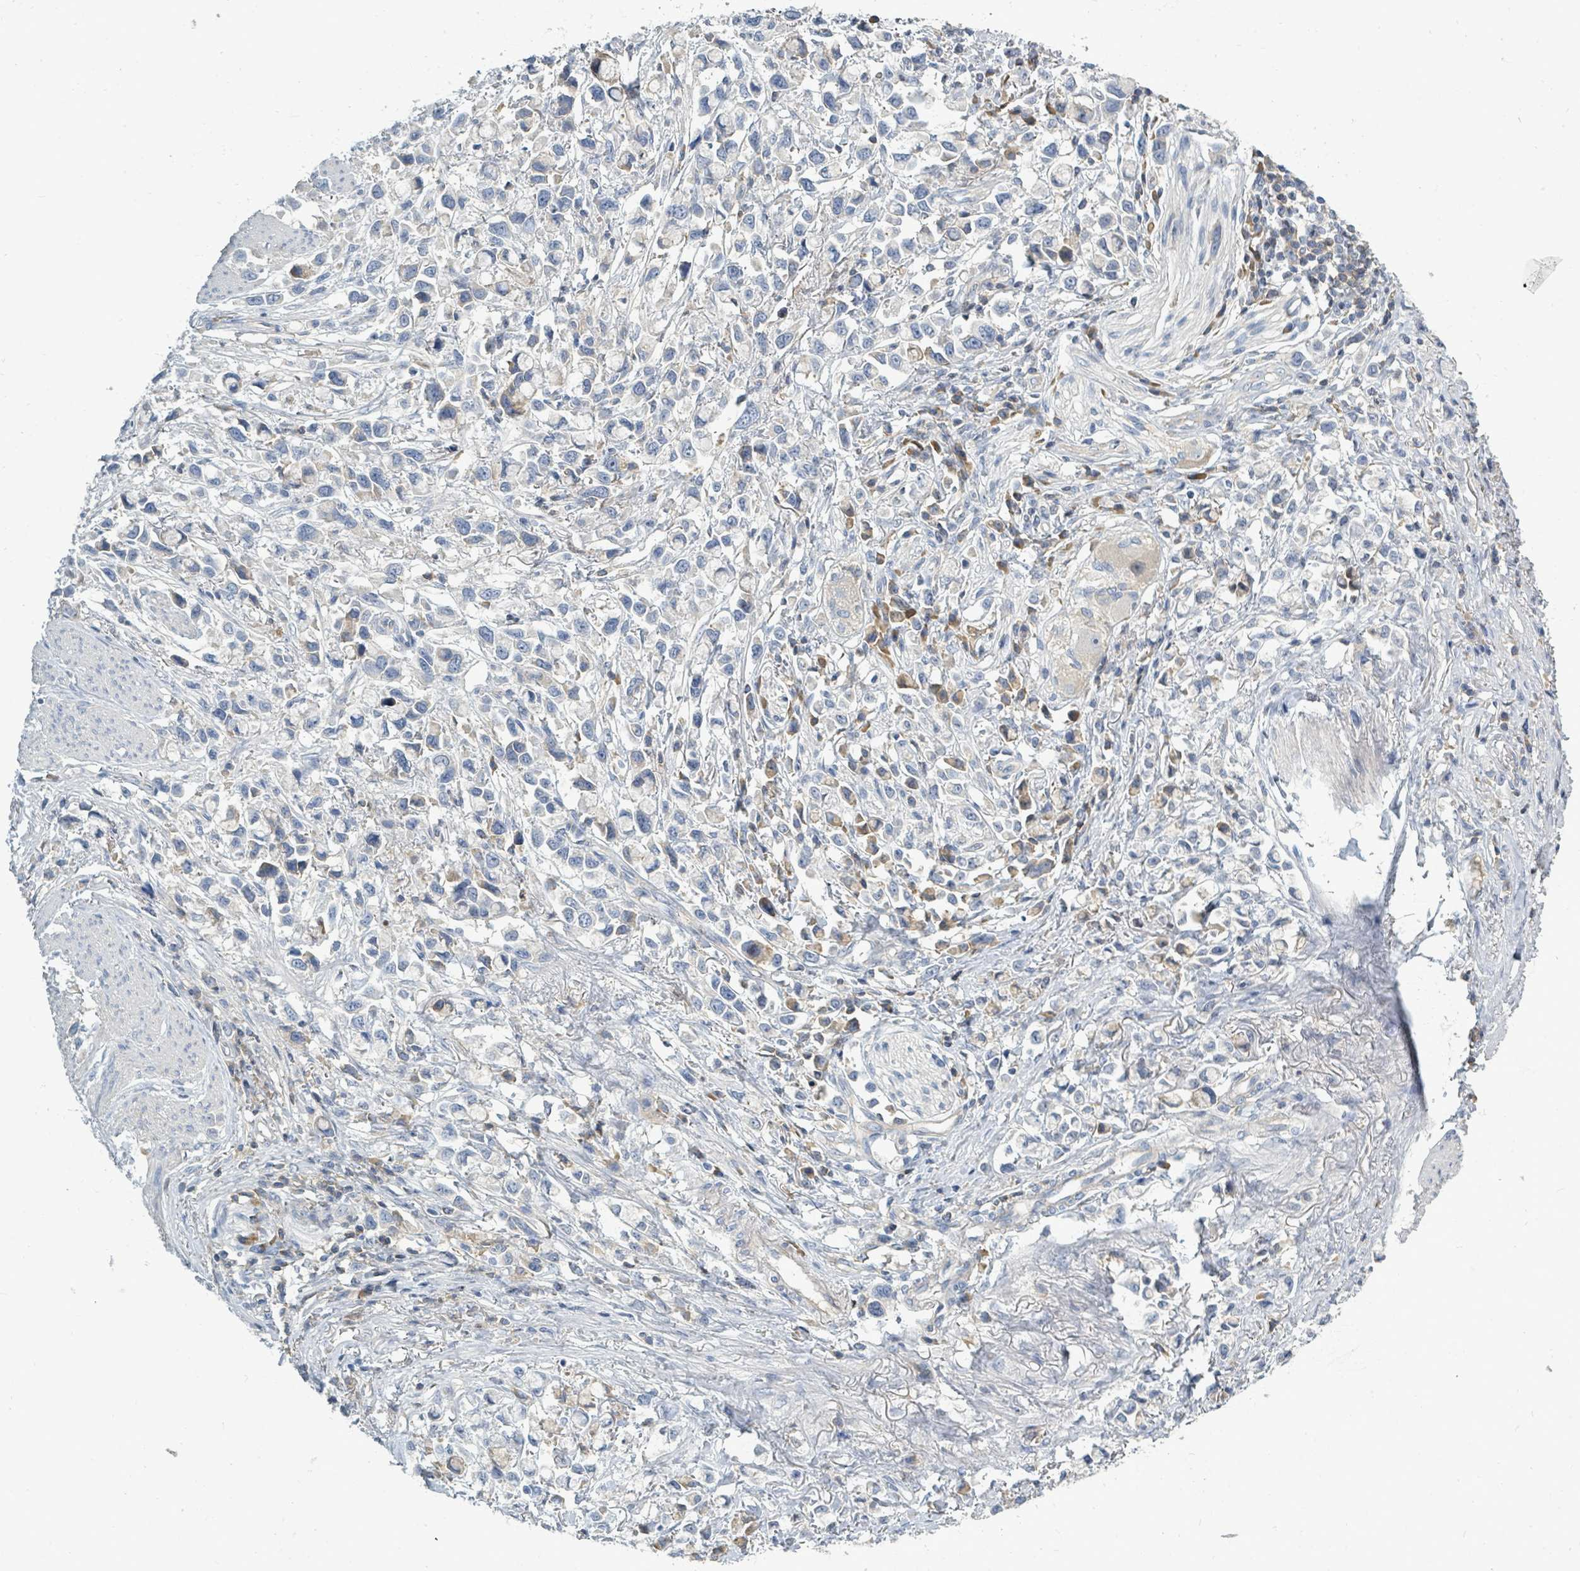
{"staining": {"intensity": "negative", "quantity": "none", "location": "none"}, "tissue": "stomach cancer", "cell_type": "Tumor cells", "image_type": "cancer", "snomed": [{"axis": "morphology", "description": "Adenocarcinoma, NOS"}, {"axis": "topography", "description": "Stomach"}], "caption": "Immunohistochemistry (IHC) image of human stomach cancer stained for a protein (brown), which demonstrates no expression in tumor cells.", "gene": "SLC25A23", "patient": {"sex": "female", "age": 81}}